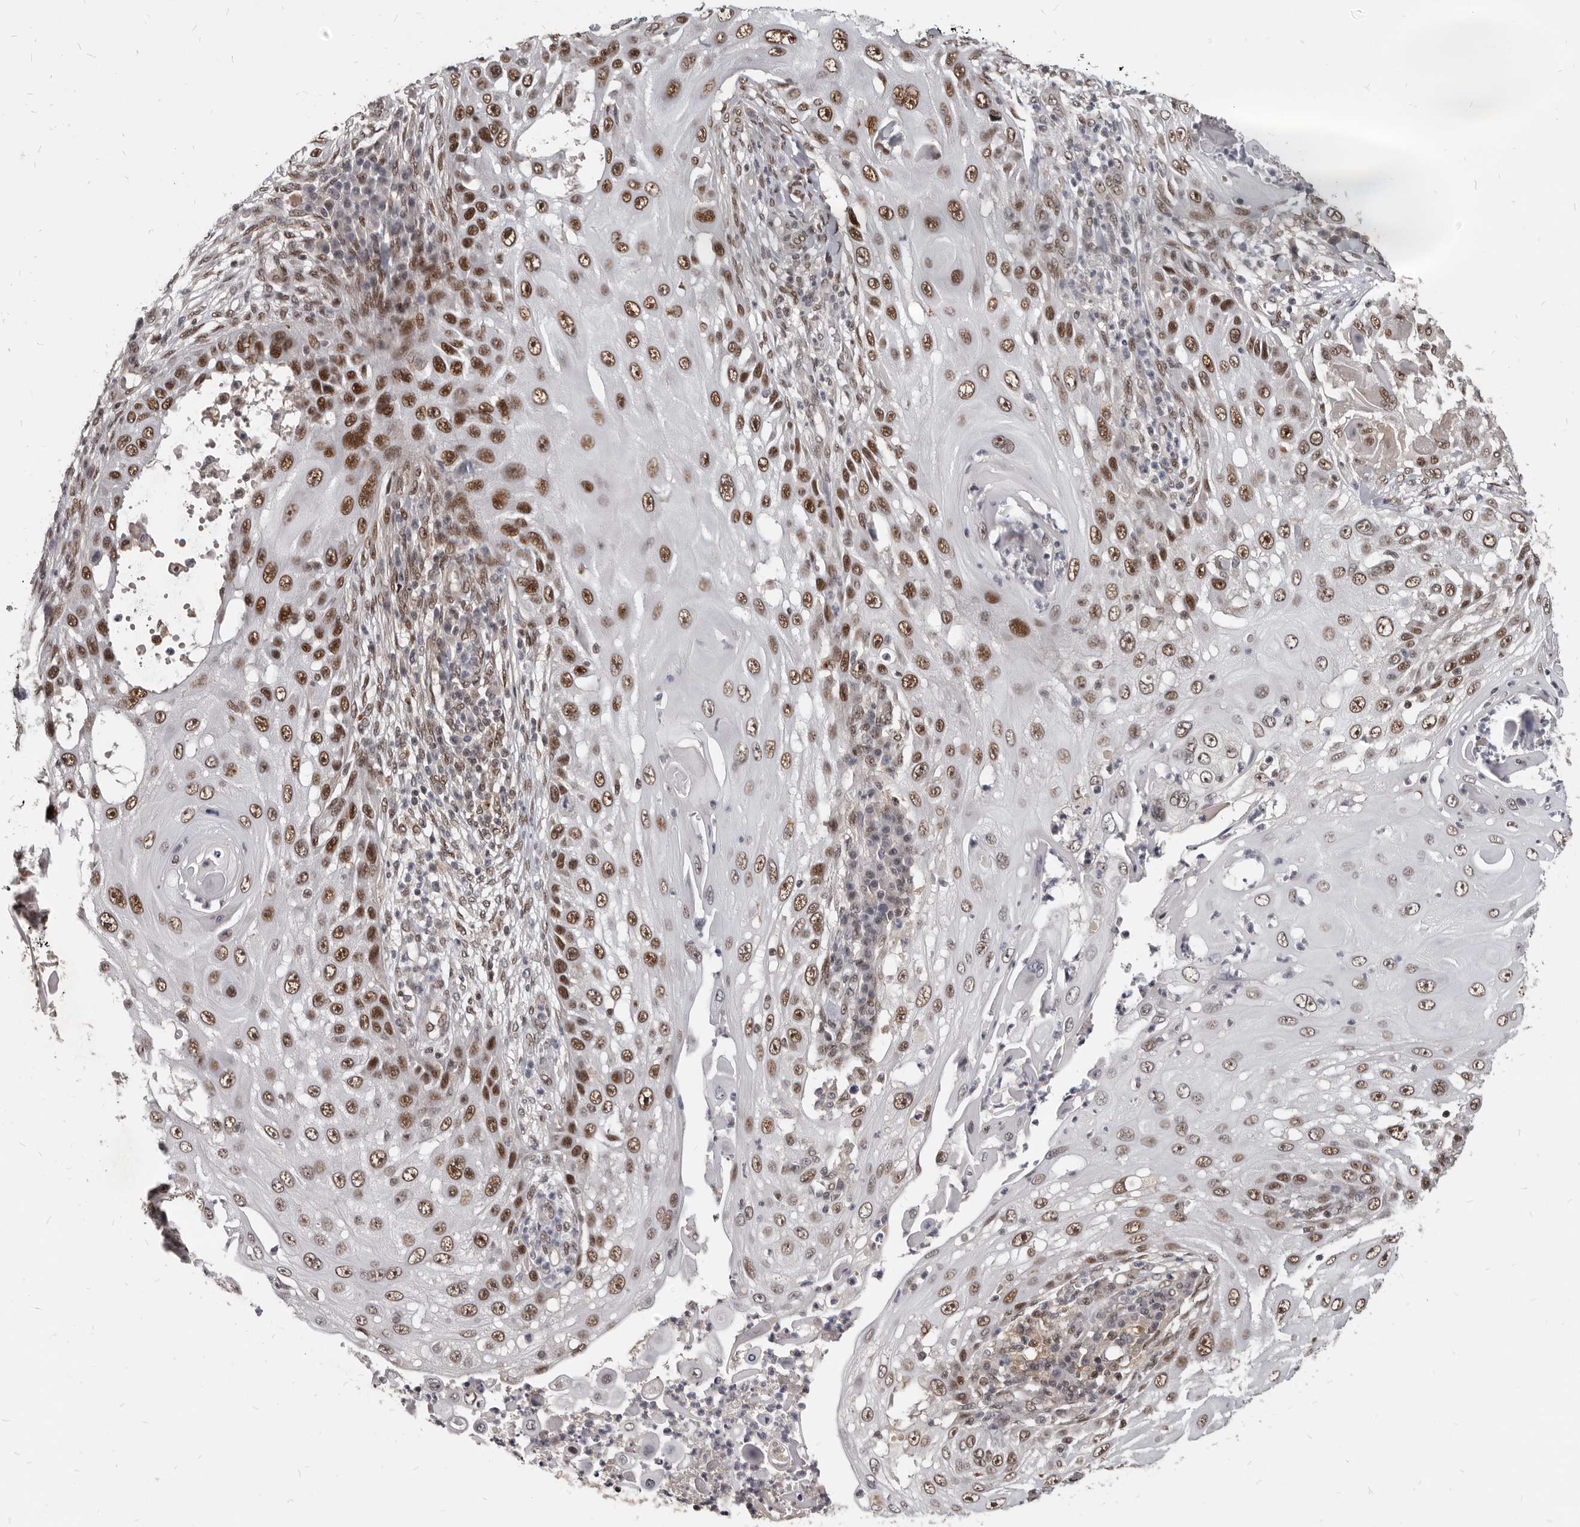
{"staining": {"intensity": "moderate", "quantity": ">75%", "location": "nuclear"}, "tissue": "skin cancer", "cell_type": "Tumor cells", "image_type": "cancer", "snomed": [{"axis": "morphology", "description": "Squamous cell carcinoma, NOS"}, {"axis": "topography", "description": "Skin"}], "caption": "Immunohistochemistry (IHC) photomicrograph of human skin cancer stained for a protein (brown), which shows medium levels of moderate nuclear expression in approximately >75% of tumor cells.", "gene": "ATF5", "patient": {"sex": "female", "age": 44}}